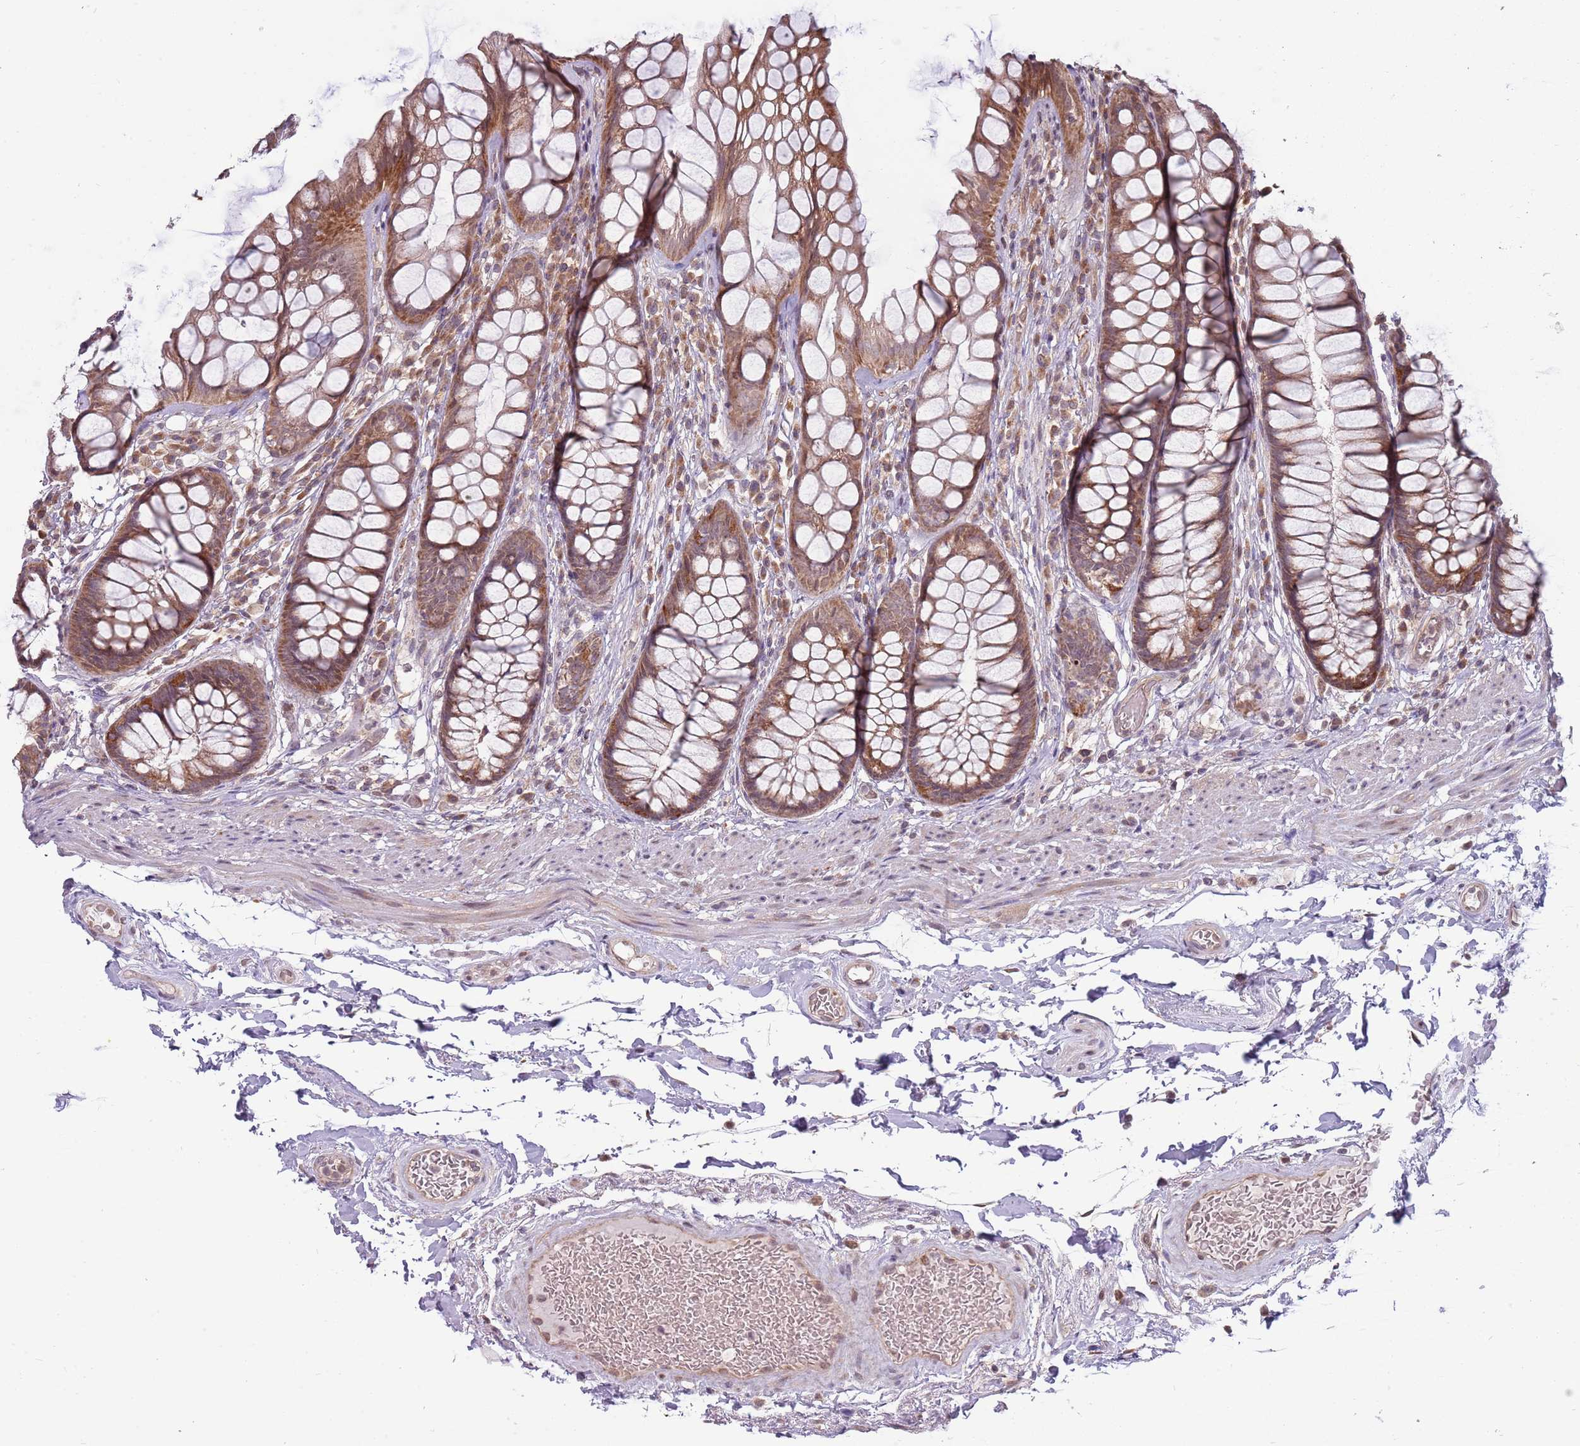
{"staining": {"intensity": "moderate", "quantity": ">75%", "location": "cytoplasmic/membranous"}, "tissue": "rectum", "cell_type": "Glandular cells", "image_type": "normal", "snomed": [{"axis": "morphology", "description": "Normal tissue, NOS"}, {"axis": "topography", "description": "Rectum"}], "caption": "Human rectum stained for a protein (brown) reveals moderate cytoplasmic/membranous positive expression in about >75% of glandular cells.", "gene": "RNF181", "patient": {"sex": "male", "age": 74}}